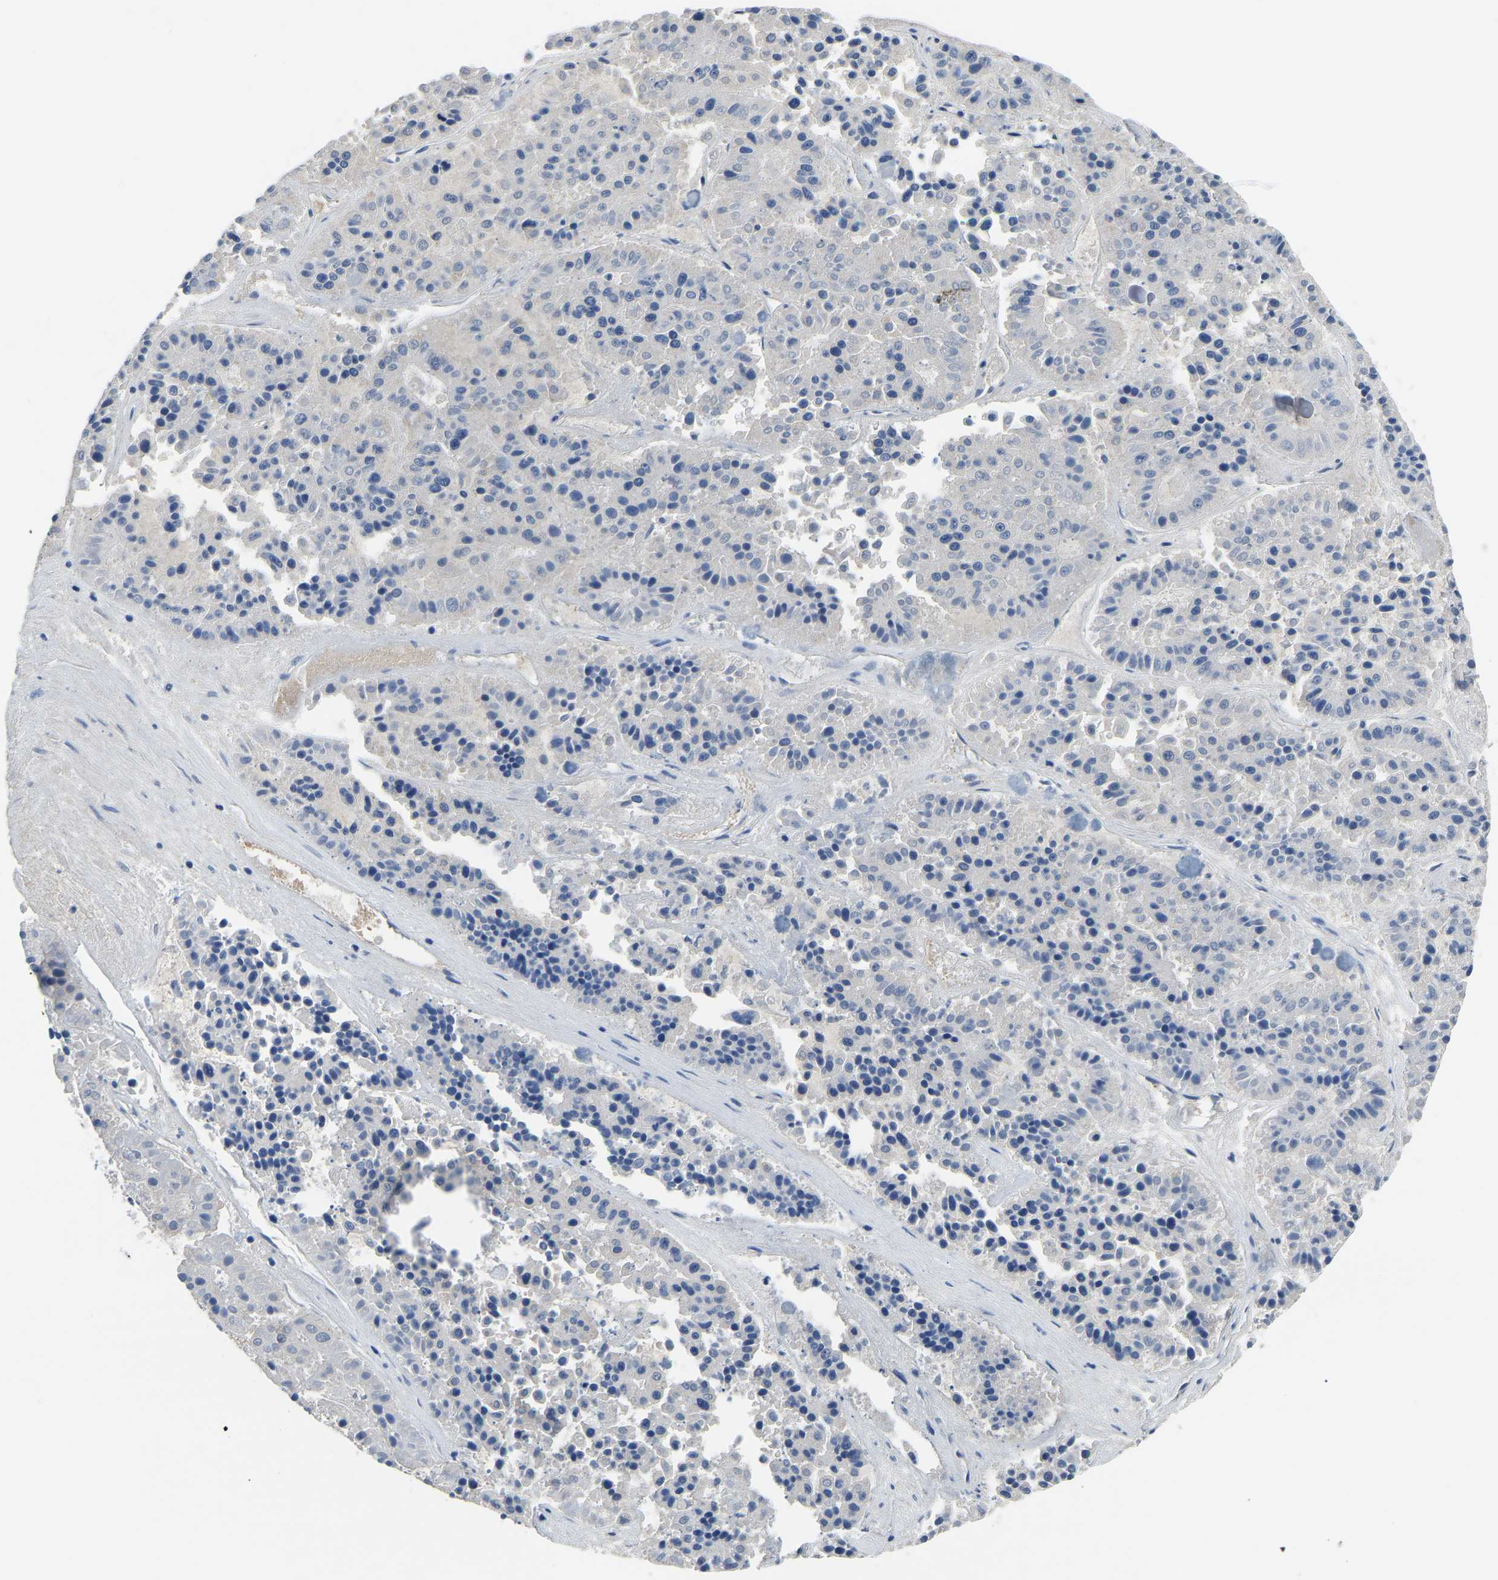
{"staining": {"intensity": "negative", "quantity": "none", "location": "none"}, "tissue": "pancreatic cancer", "cell_type": "Tumor cells", "image_type": "cancer", "snomed": [{"axis": "morphology", "description": "Adenocarcinoma, NOS"}, {"axis": "topography", "description": "Pancreas"}], "caption": "Protein analysis of adenocarcinoma (pancreatic) demonstrates no significant positivity in tumor cells.", "gene": "TOR1B", "patient": {"sex": "male", "age": 50}}